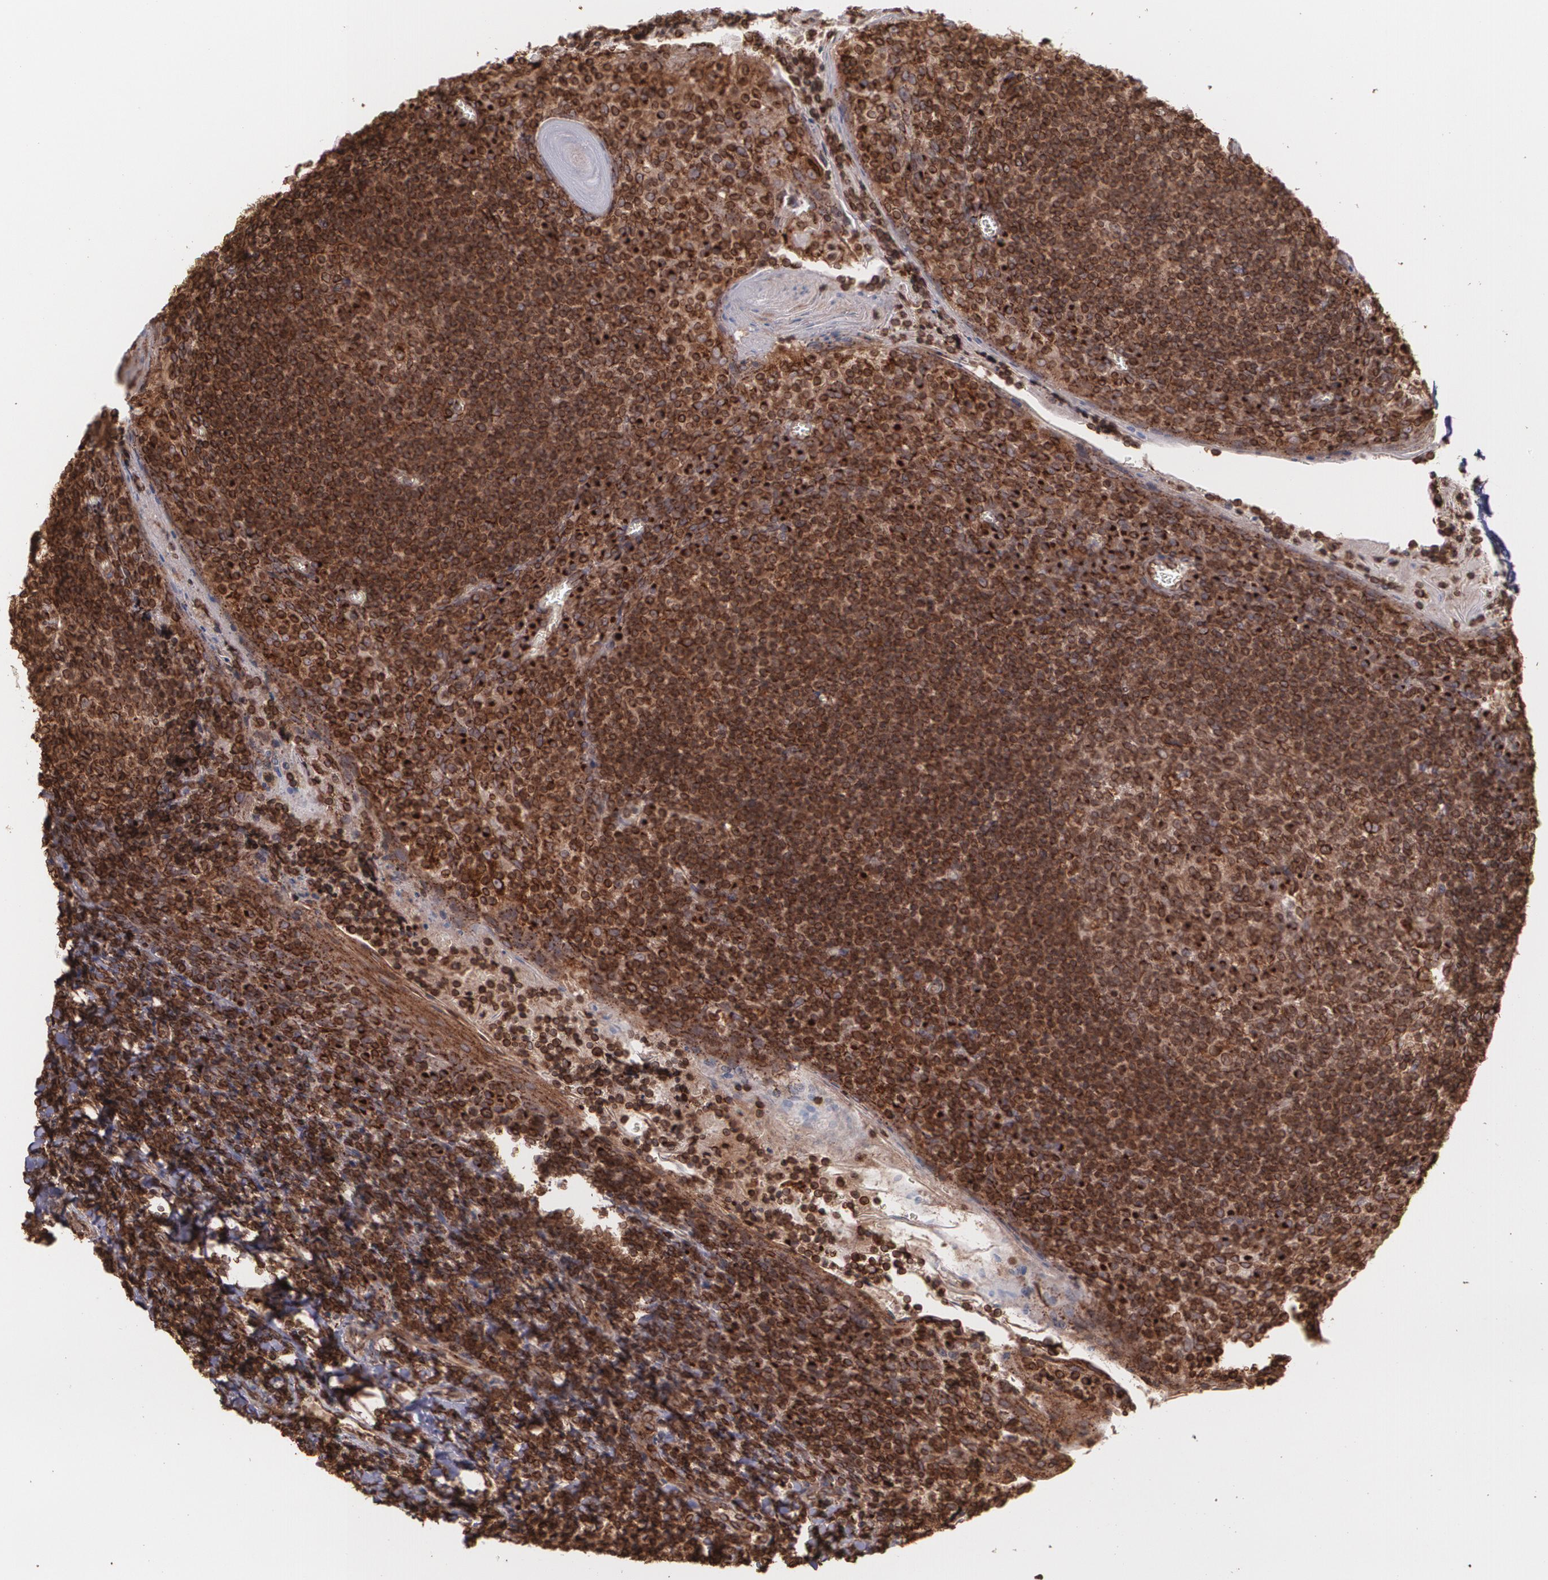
{"staining": {"intensity": "strong", "quantity": ">75%", "location": "cytoplasmic/membranous"}, "tissue": "tonsil", "cell_type": "Germinal center cells", "image_type": "normal", "snomed": [{"axis": "morphology", "description": "Normal tissue, NOS"}, {"axis": "topography", "description": "Tonsil"}], "caption": "Tonsil stained with a brown dye displays strong cytoplasmic/membranous positive staining in about >75% of germinal center cells.", "gene": "TRIP11", "patient": {"sex": "male", "age": 31}}